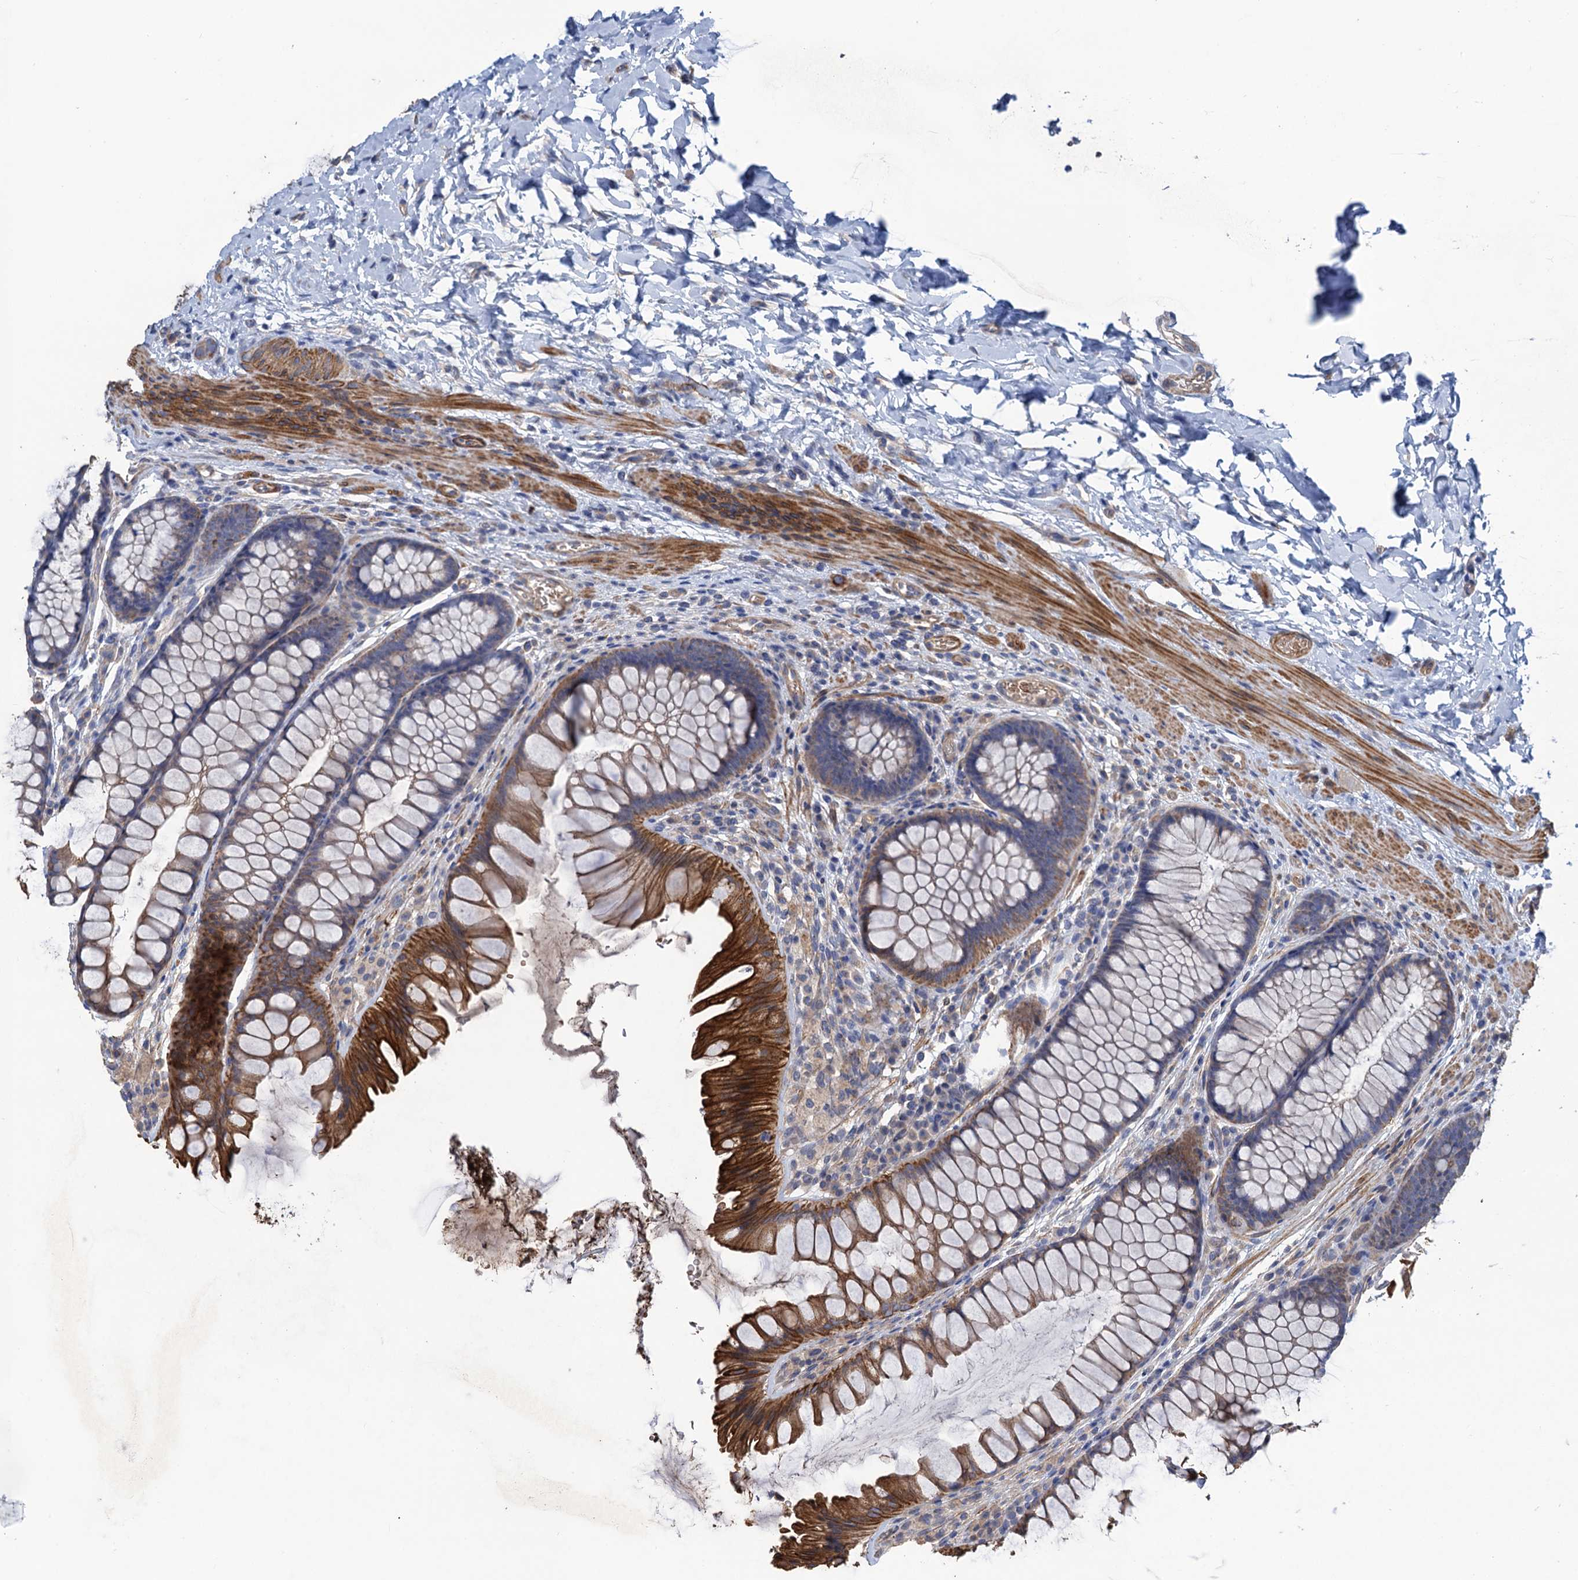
{"staining": {"intensity": "weak", "quantity": ">75%", "location": "cytoplasmic/membranous"}, "tissue": "colon", "cell_type": "Endothelial cells", "image_type": "normal", "snomed": [{"axis": "morphology", "description": "Normal tissue, NOS"}, {"axis": "topography", "description": "Colon"}], "caption": "An image of human colon stained for a protein reveals weak cytoplasmic/membranous brown staining in endothelial cells.", "gene": "SMCO3", "patient": {"sex": "female", "age": 62}}